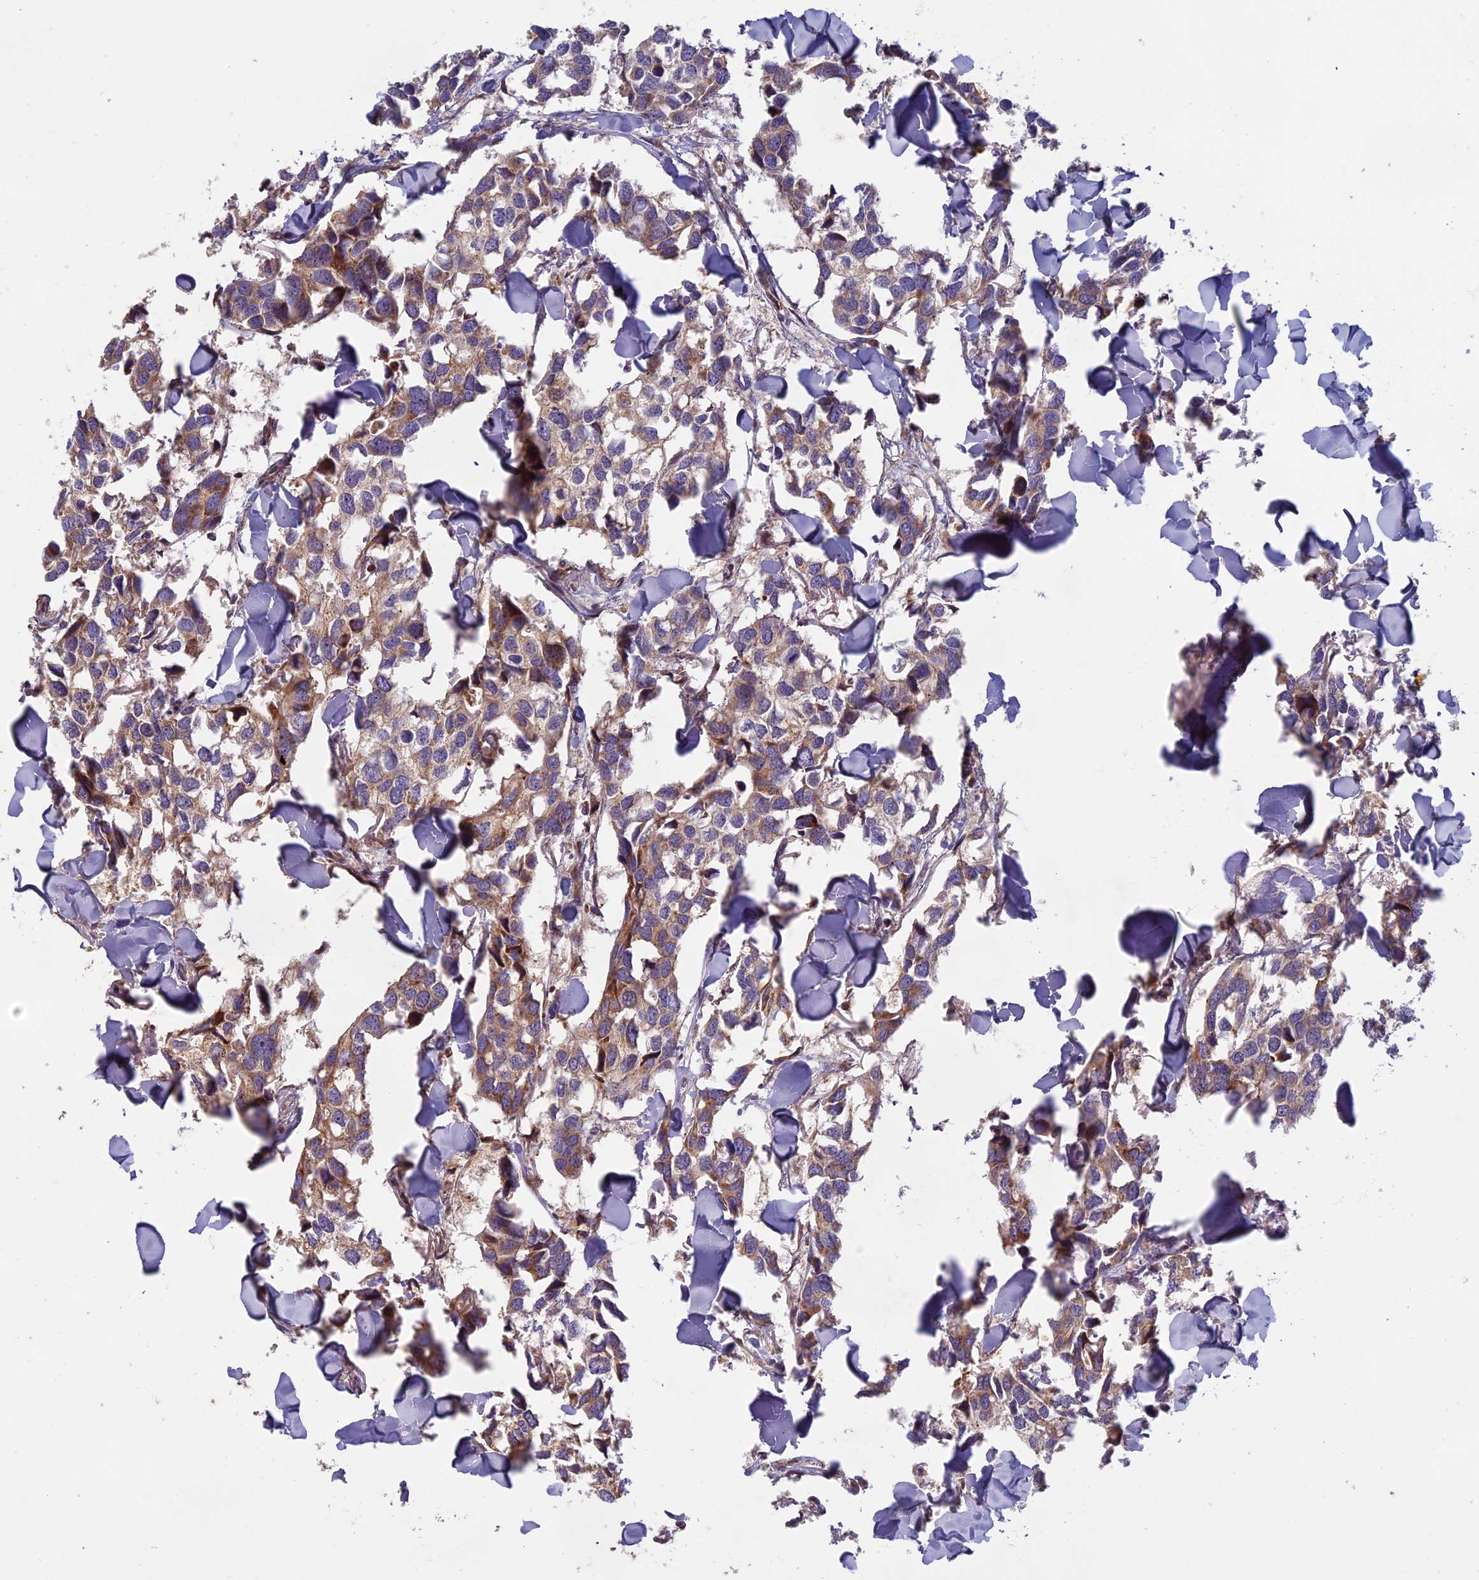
{"staining": {"intensity": "weak", "quantity": ">75%", "location": "cytoplasmic/membranous"}, "tissue": "breast cancer", "cell_type": "Tumor cells", "image_type": "cancer", "snomed": [{"axis": "morphology", "description": "Duct carcinoma"}, {"axis": "topography", "description": "Breast"}], "caption": "The photomicrograph shows staining of infiltrating ductal carcinoma (breast), revealing weak cytoplasmic/membranous protein positivity (brown color) within tumor cells.", "gene": "EDAR", "patient": {"sex": "female", "age": 83}}